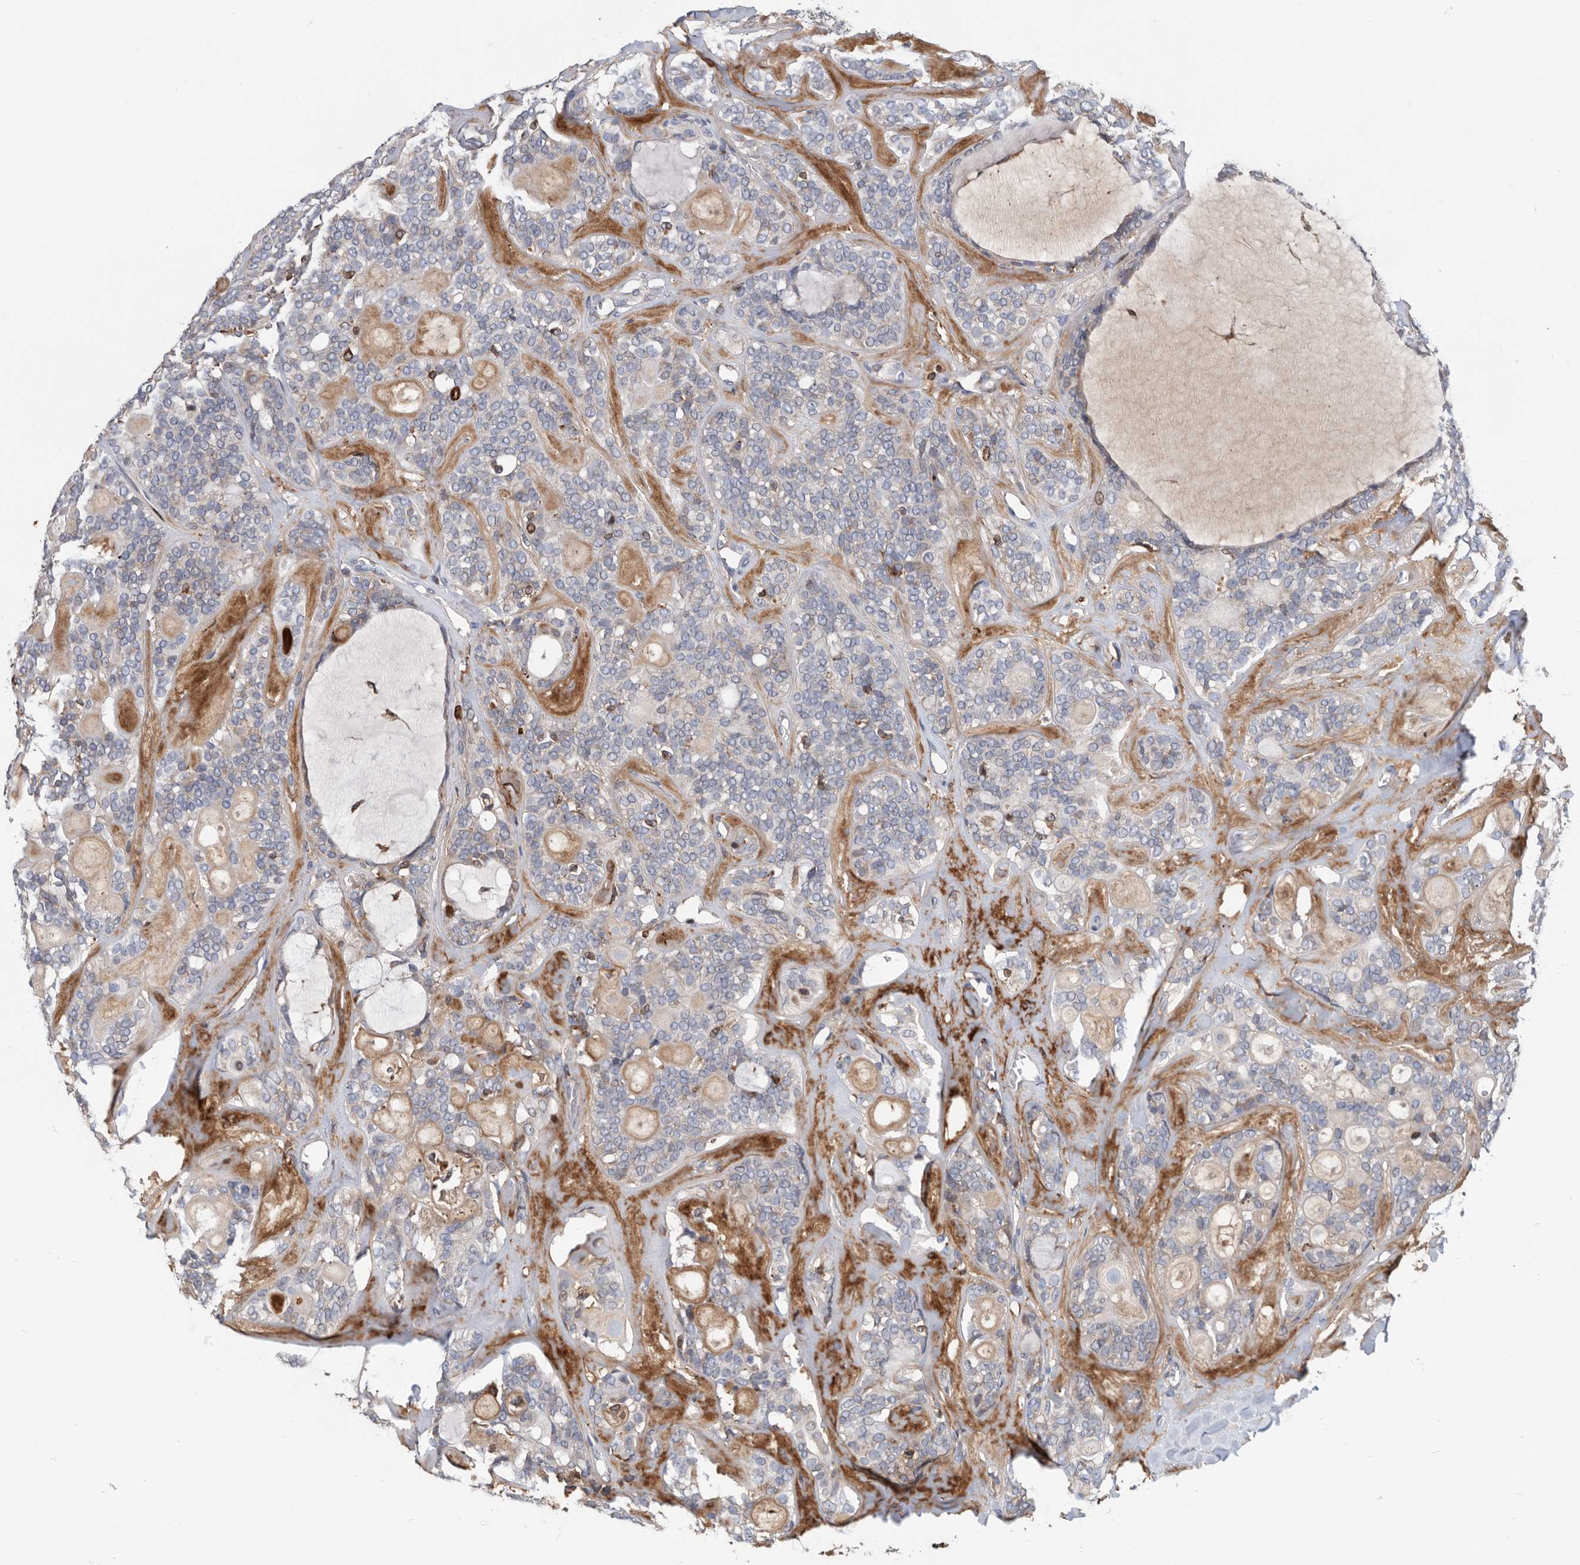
{"staining": {"intensity": "weak", "quantity": "<25%", "location": "cytoplasmic/membranous"}, "tissue": "head and neck cancer", "cell_type": "Tumor cells", "image_type": "cancer", "snomed": [{"axis": "morphology", "description": "Adenocarcinoma, NOS"}, {"axis": "topography", "description": "Head-Neck"}], "caption": "DAB (3,3'-diaminobenzidine) immunohistochemical staining of human head and neck adenocarcinoma shows no significant expression in tumor cells. The staining was performed using DAB to visualize the protein expression in brown, while the nuclei were stained in blue with hematoxylin (Magnification: 20x).", "gene": "ATAD2", "patient": {"sex": "male", "age": 66}}